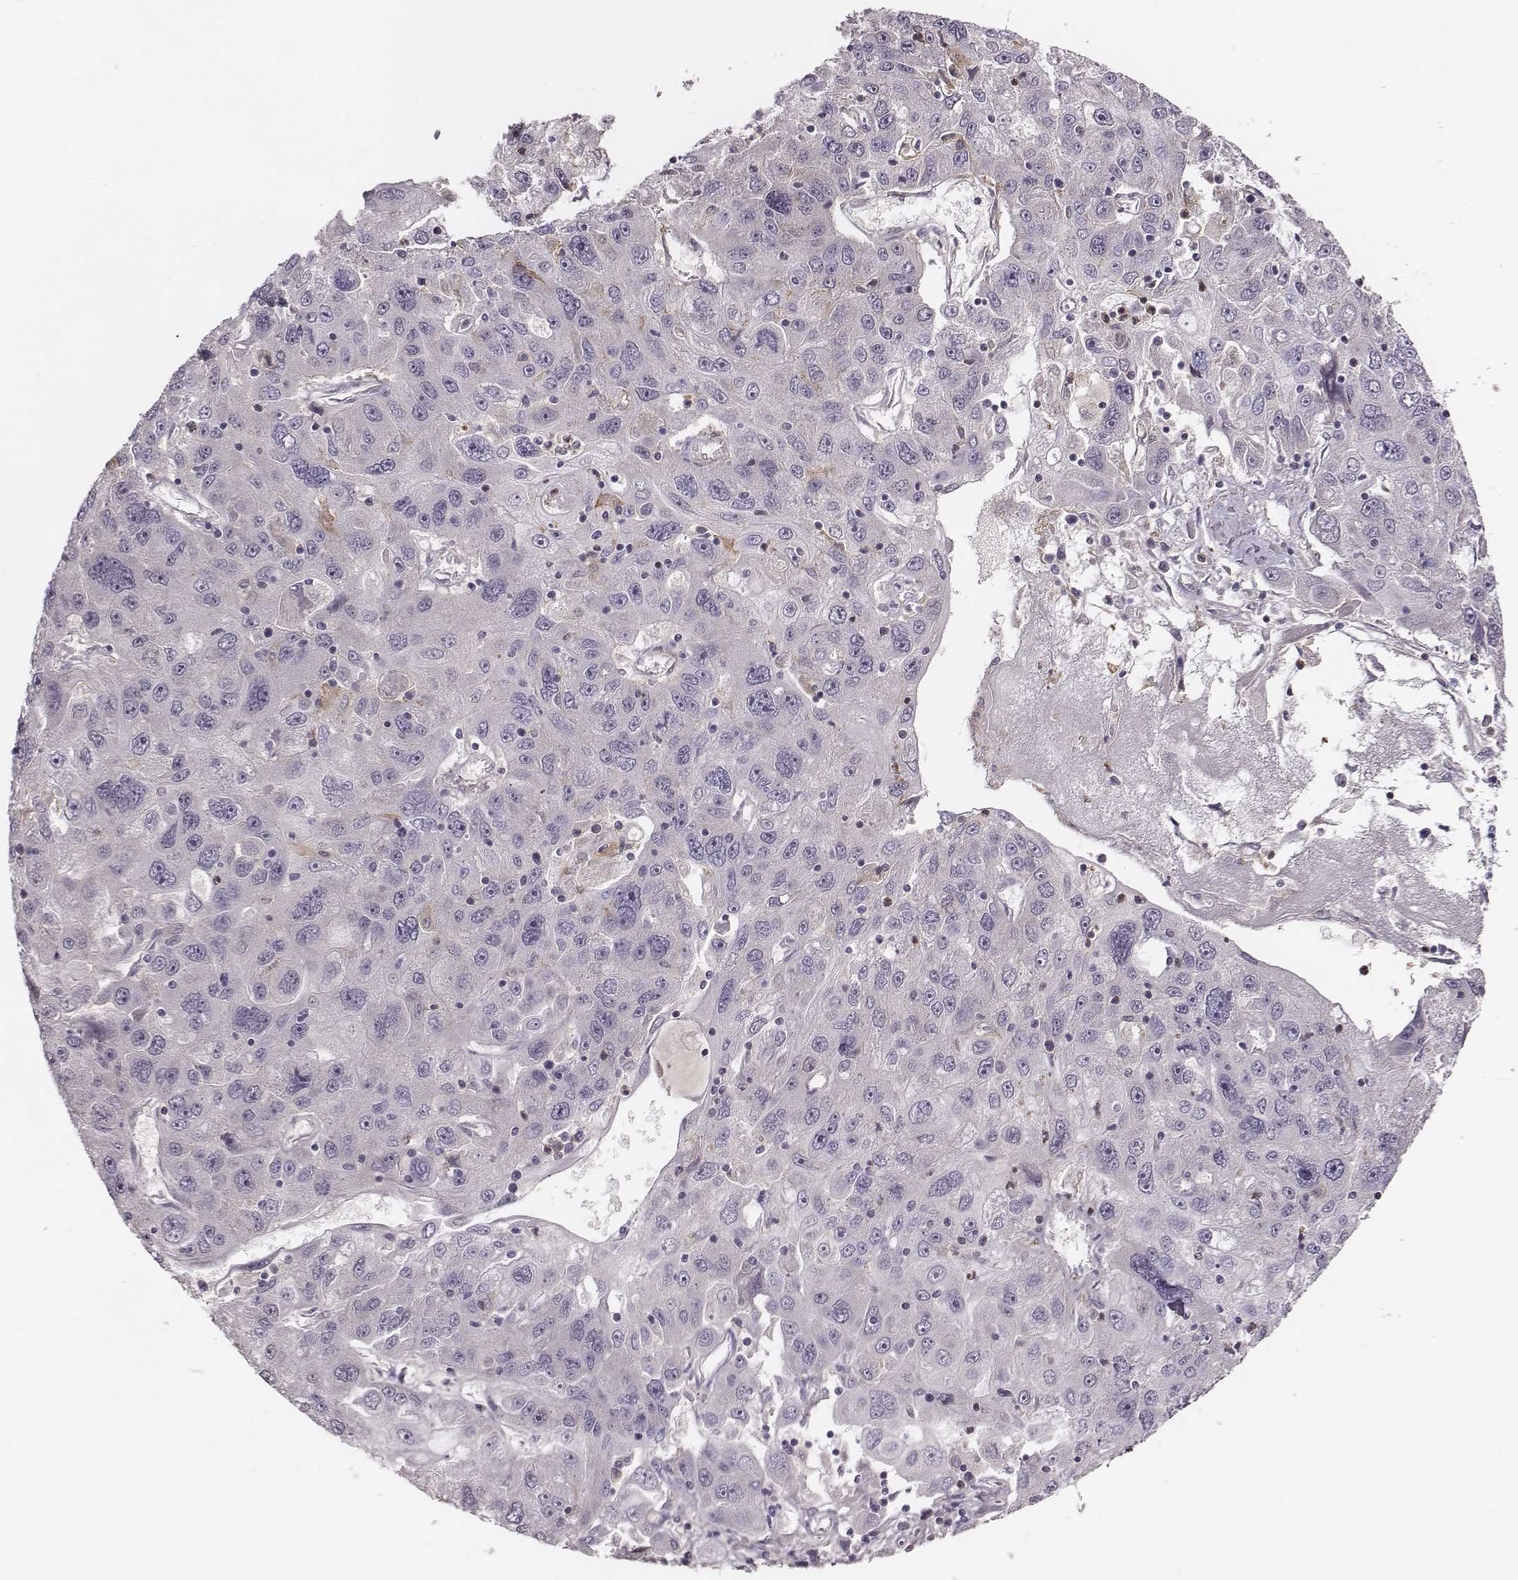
{"staining": {"intensity": "negative", "quantity": "none", "location": "none"}, "tissue": "stomach cancer", "cell_type": "Tumor cells", "image_type": "cancer", "snomed": [{"axis": "morphology", "description": "Adenocarcinoma, NOS"}, {"axis": "topography", "description": "Stomach"}], "caption": "Stomach cancer stained for a protein using immunohistochemistry (IHC) reveals no expression tumor cells.", "gene": "ZYX", "patient": {"sex": "male", "age": 56}}